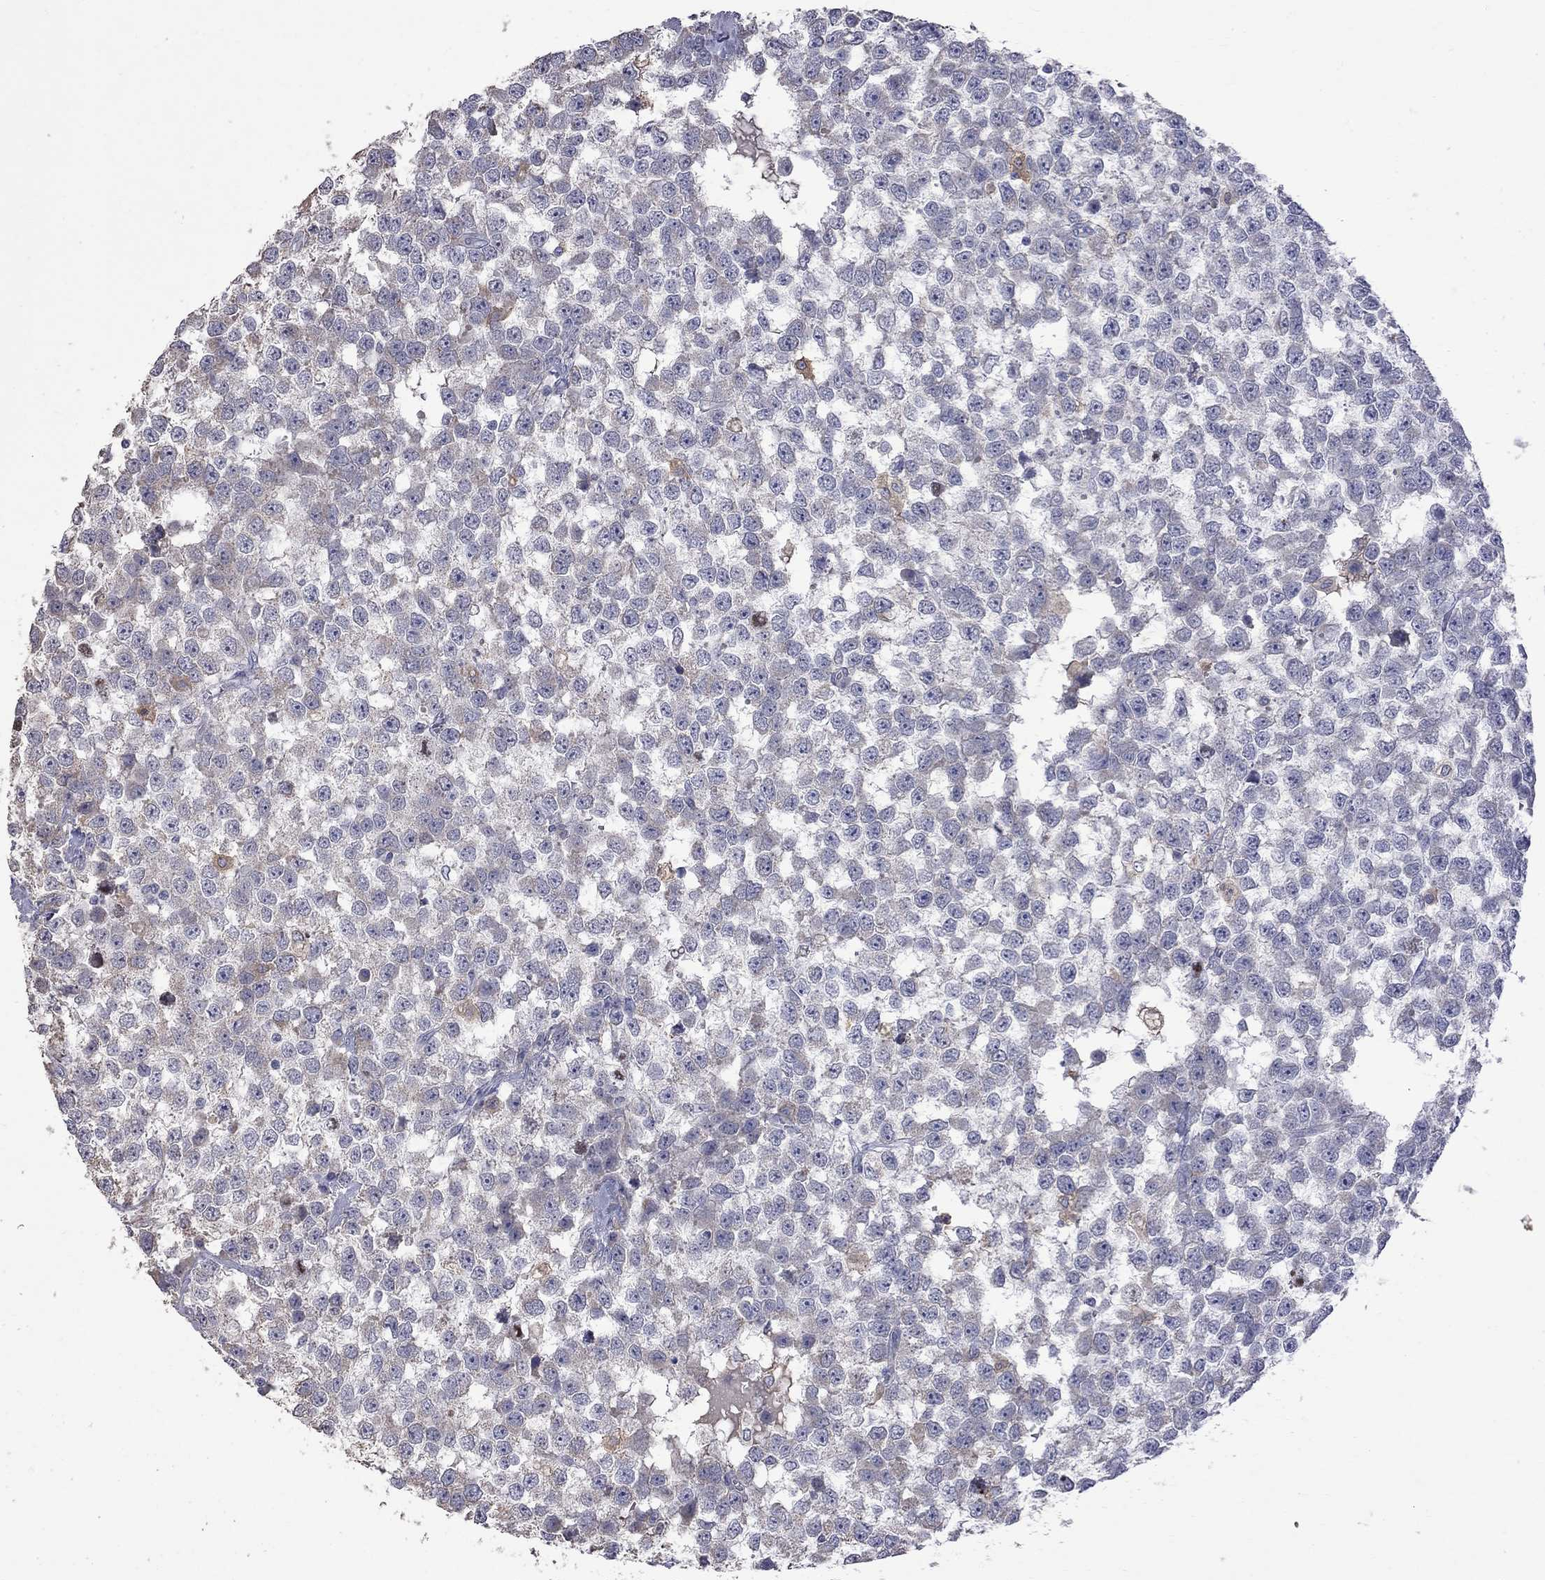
{"staining": {"intensity": "weak", "quantity": "<25%", "location": "cytoplasmic/membranous"}, "tissue": "testis cancer", "cell_type": "Tumor cells", "image_type": "cancer", "snomed": [{"axis": "morphology", "description": "Normal tissue, NOS"}, {"axis": "morphology", "description": "Seminoma, NOS"}, {"axis": "topography", "description": "Testis"}, {"axis": "topography", "description": "Epididymis"}], "caption": "Immunohistochemistry micrograph of neoplastic tissue: testis seminoma stained with DAB shows no significant protein positivity in tumor cells.", "gene": "CKAP2", "patient": {"sex": "male", "age": 34}}